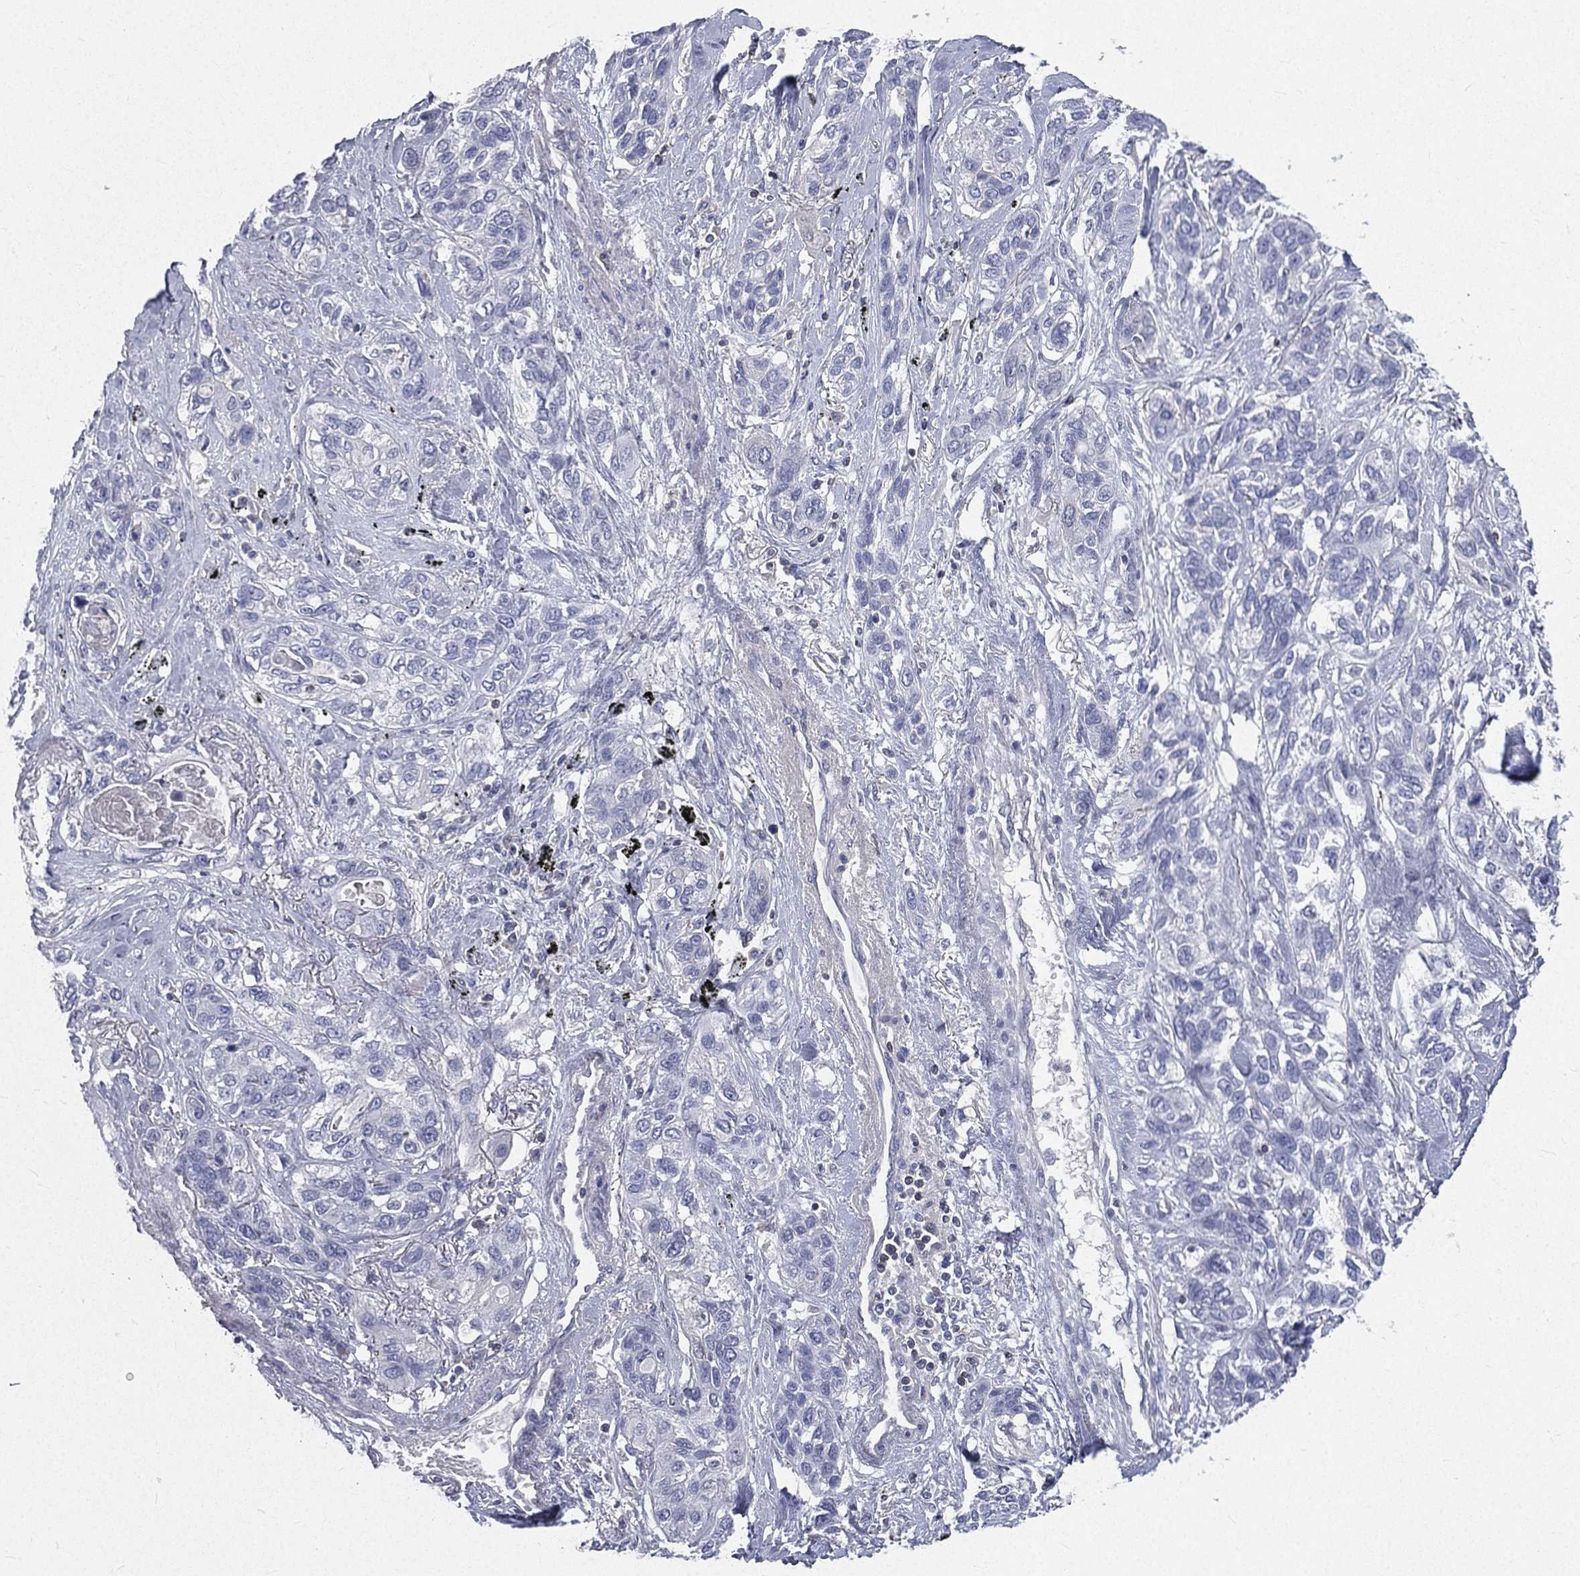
{"staining": {"intensity": "negative", "quantity": "none", "location": "none"}, "tissue": "lung cancer", "cell_type": "Tumor cells", "image_type": "cancer", "snomed": [{"axis": "morphology", "description": "Squamous cell carcinoma, NOS"}, {"axis": "topography", "description": "Lung"}], "caption": "Immunohistochemistry histopathology image of neoplastic tissue: human lung squamous cell carcinoma stained with DAB reveals no significant protein staining in tumor cells.", "gene": "CD3D", "patient": {"sex": "female", "age": 70}}